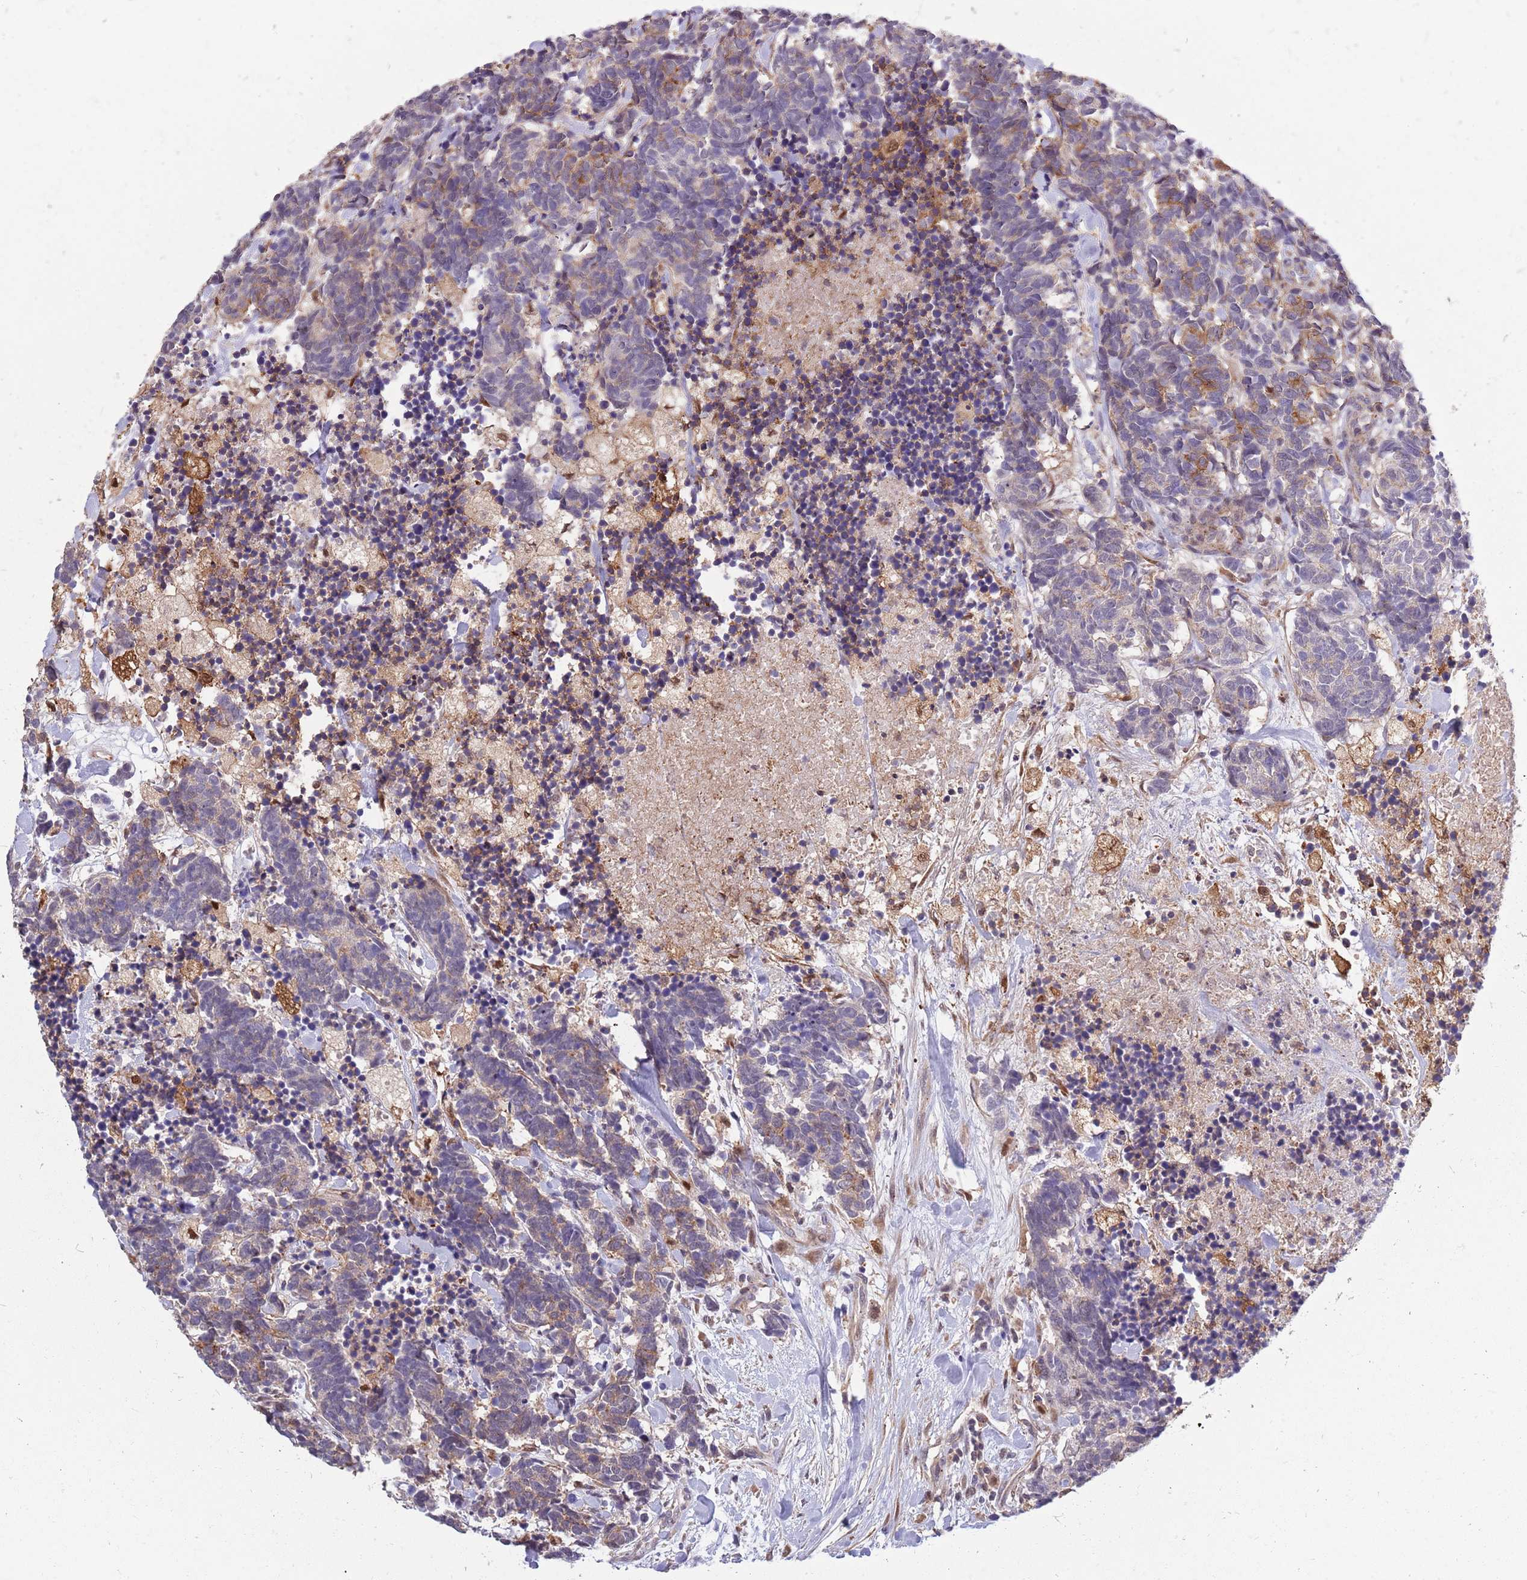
{"staining": {"intensity": "weak", "quantity": "<25%", "location": "cytoplasmic/membranous"}, "tissue": "carcinoid", "cell_type": "Tumor cells", "image_type": "cancer", "snomed": [{"axis": "morphology", "description": "Carcinoma, NOS"}, {"axis": "morphology", "description": "Carcinoid, malignant, NOS"}, {"axis": "topography", "description": "Prostate"}], "caption": "An IHC image of carcinoma is shown. There is no staining in tumor cells of carcinoma.", "gene": "CCNJL", "patient": {"sex": "male", "age": 57}}